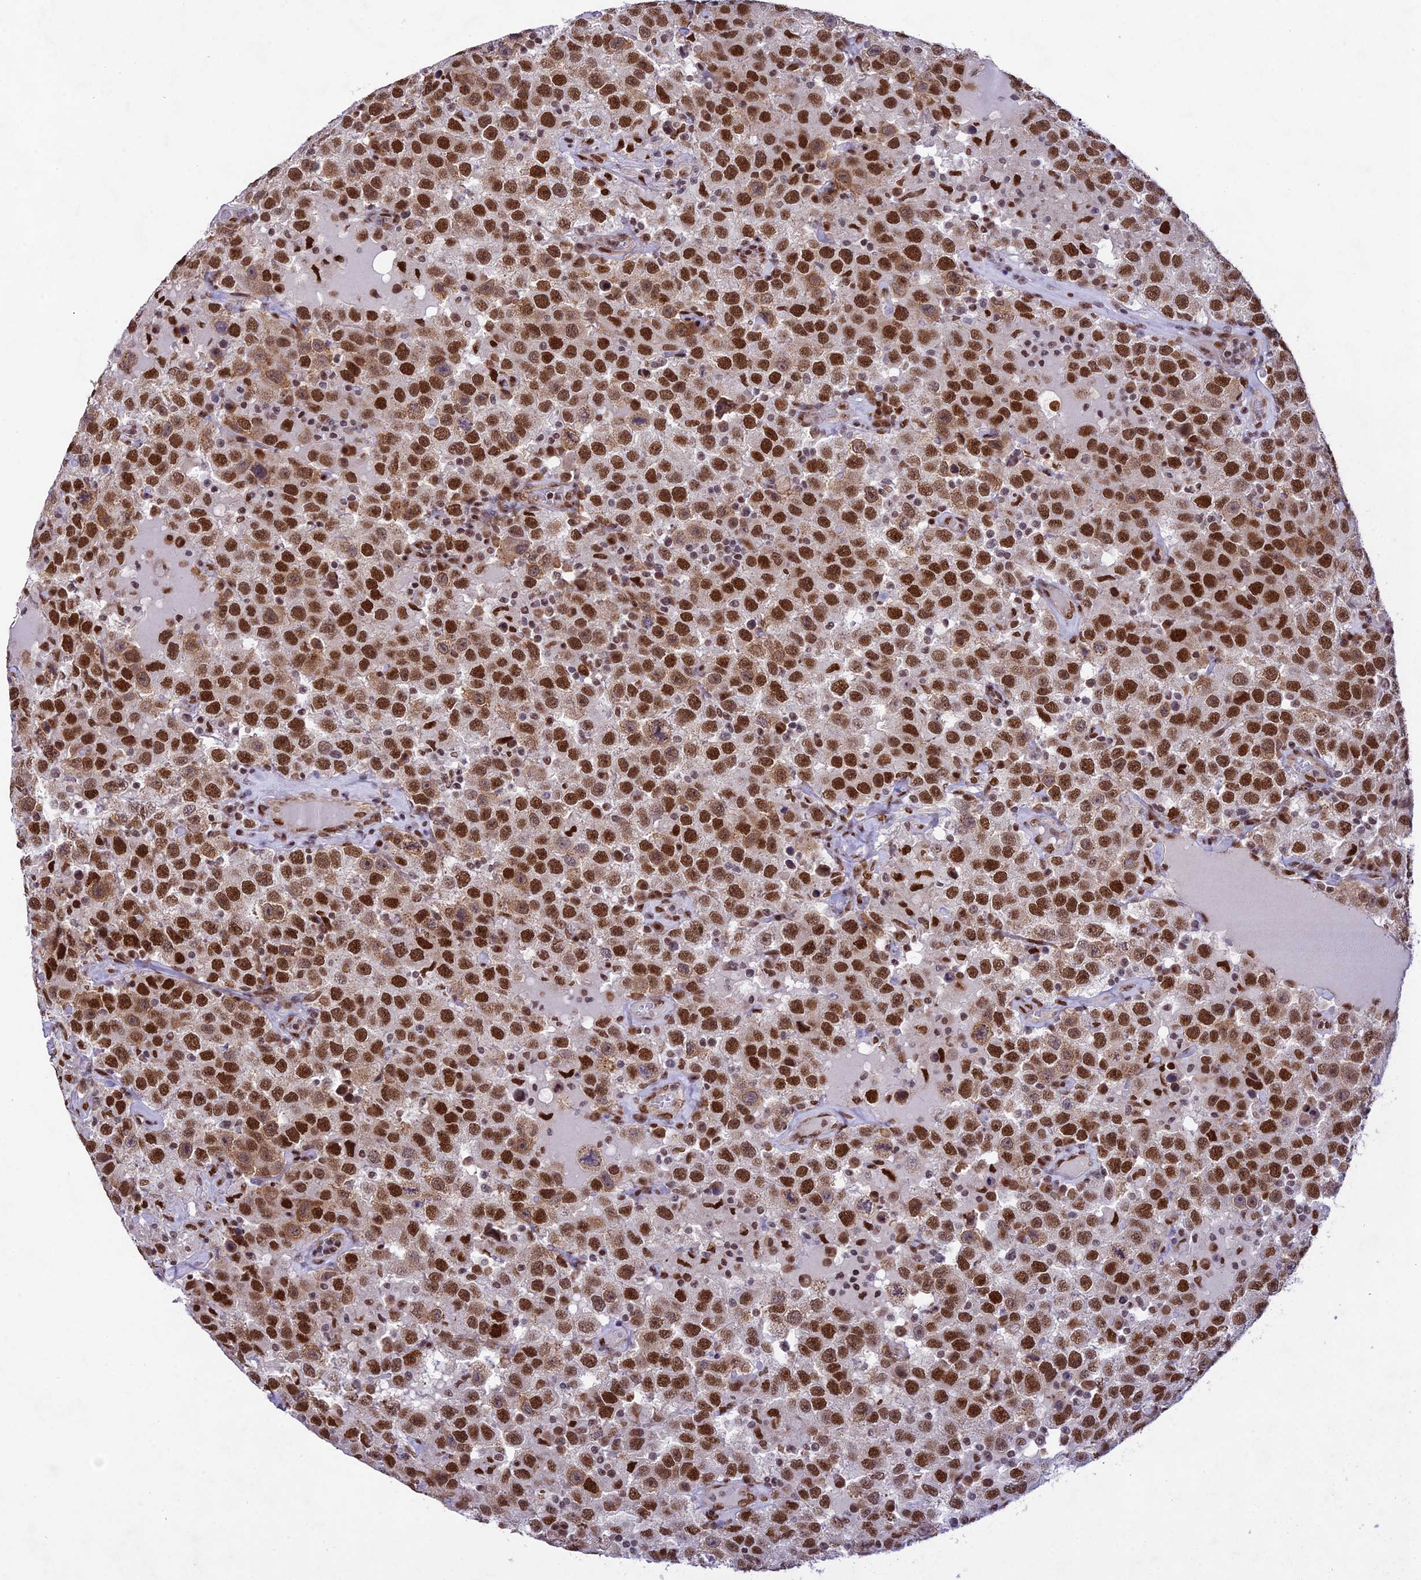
{"staining": {"intensity": "strong", "quantity": ">75%", "location": "nuclear"}, "tissue": "testis cancer", "cell_type": "Tumor cells", "image_type": "cancer", "snomed": [{"axis": "morphology", "description": "Seminoma, NOS"}, {"axis": "topography", "description": "Testis"}], "caption": "Testis cancer tissue shows strong nuclear staining in about >75% of tumor cells, visualized by immunohistochemistry. The protein of interest is shown in brown color, while the nuclei are stained blue.", "gene": "DDX1", "patient": {"sex": "male", "age": 41}}